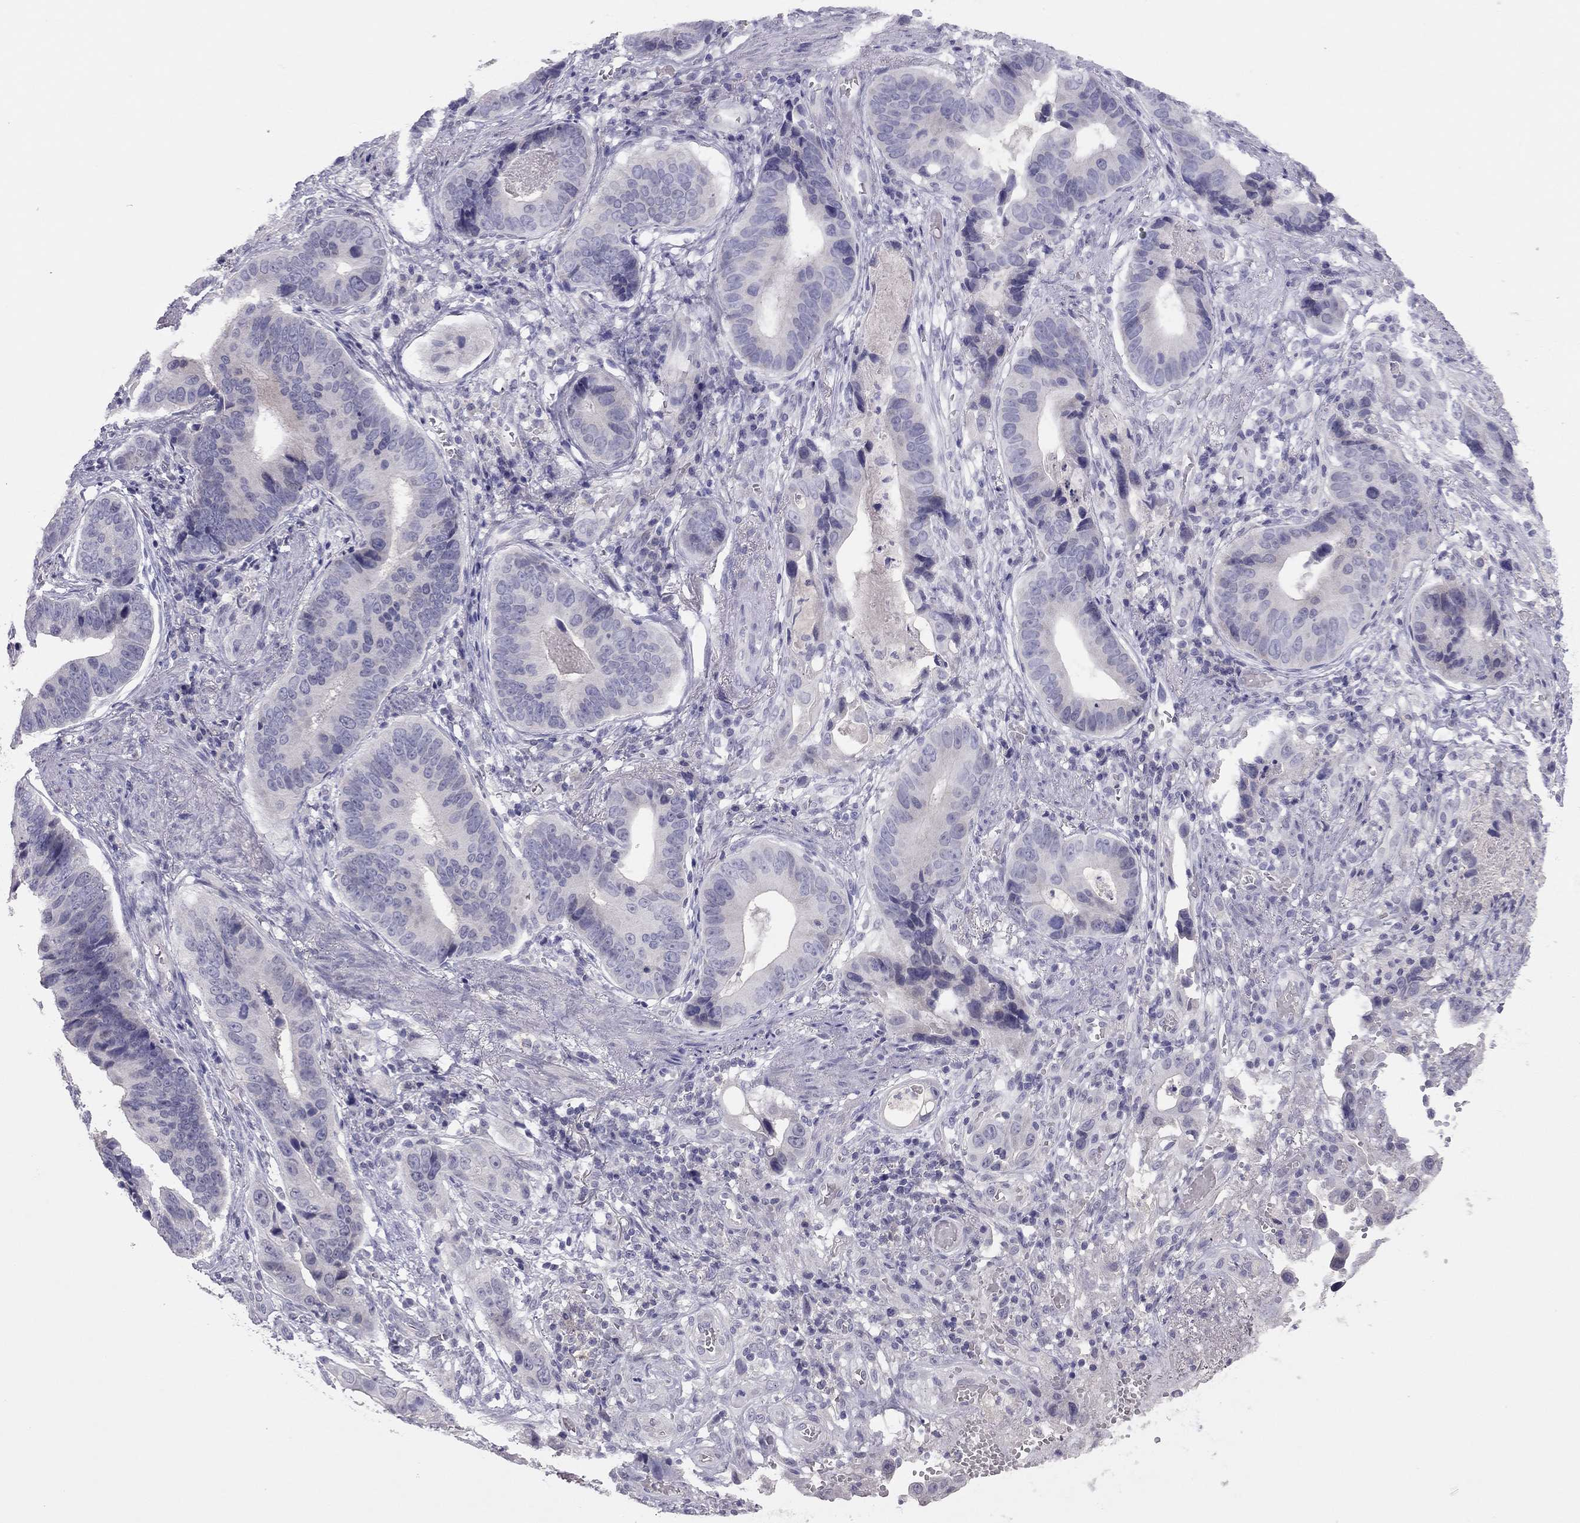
{"staining": {"intensity": "negative", "quantity": "none", "location": "none"}, "tissue": "stomach cancer", "cell_type": "Tumor cells", "image_type": "cancer", "snomed": [{"axis": "morphology", "description": "Adenocarcinoma, NOS"}, {"axis": "topography", "description": "Stomach"}], "caption": "This is an IHC photomicrograph of adenocarcinoma (stomach). There is no staining in tumor cells.", "gene": "ADORA2A", "patient": {"sex": "male", "age": 84}}